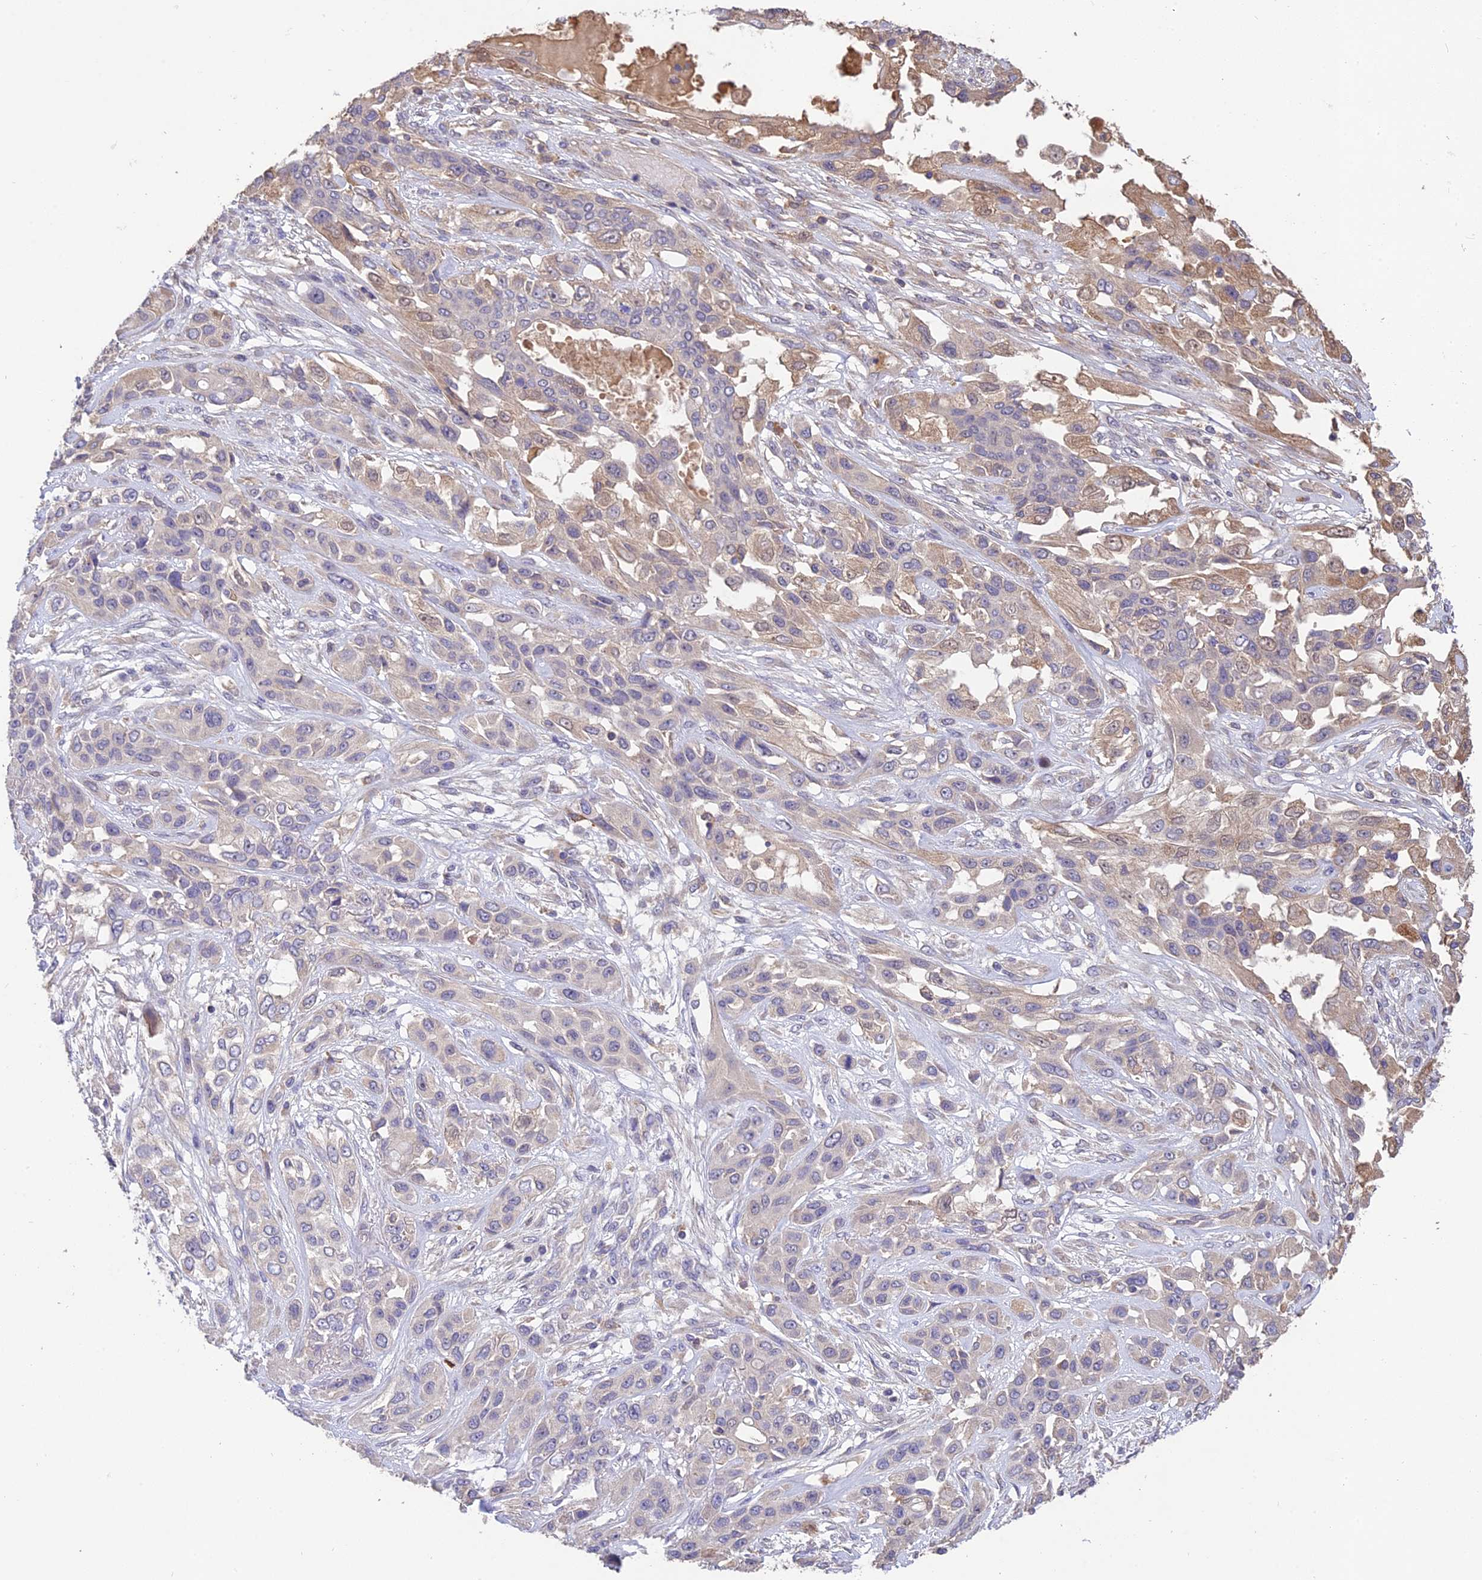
{"staining": {"intensity": "negative", "quantity": "none", "location": "none"}, "tissue": "lung cancer", "cell_type": "Tumor cells", "image_type": "cancer", "snomed": [{"axis": "morphology", "description": "Squamous cell carcinoma, NOS"}, {"axis": "topography", "description": "Lung"}], "caption": "Image shows no protein staining in tumor cells of lung cancer tissue.", "gene": "DENND5B", "patient": {"sex": "female", "age": 70}}